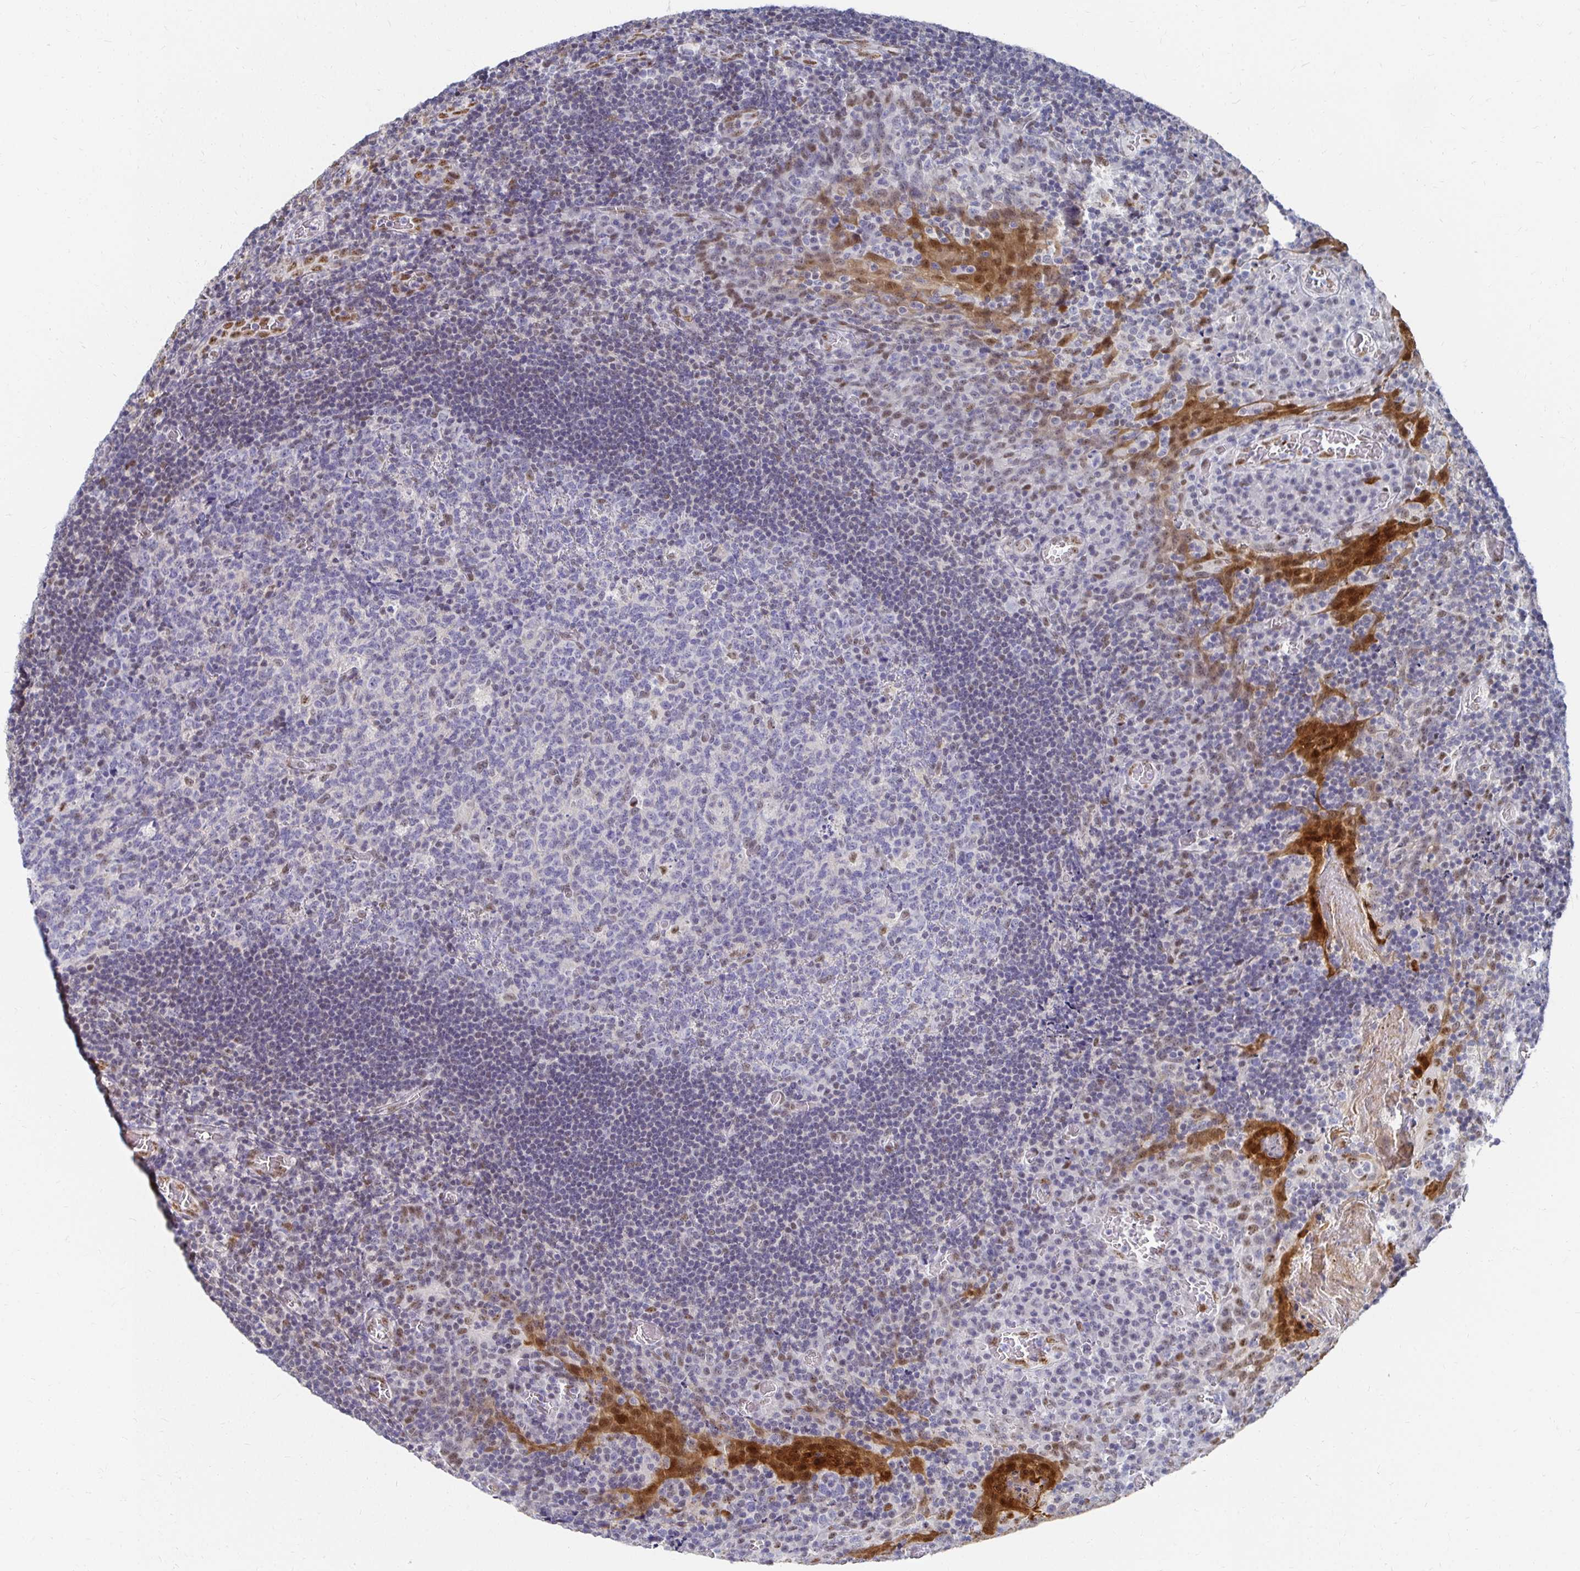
{"staining": {"intensity": "moderate", "quantity": "<25%", "location": "nuclear"}, "tissue": "tonsil", "cell_type": "Germinal center cells", "image_type": "normal", "snomed": [{"axis": "morphology", "description": "Normal tissue, NOS"}, {"axis": "topography", "description": "Tonsil"}], "caption": "Protein analysis of normal tonsil reveals moderate nuclear expression in approximately <25% of germinal center cells.", "gene": "CLIC3", "patient": {"sex": "male", "age": 17}}